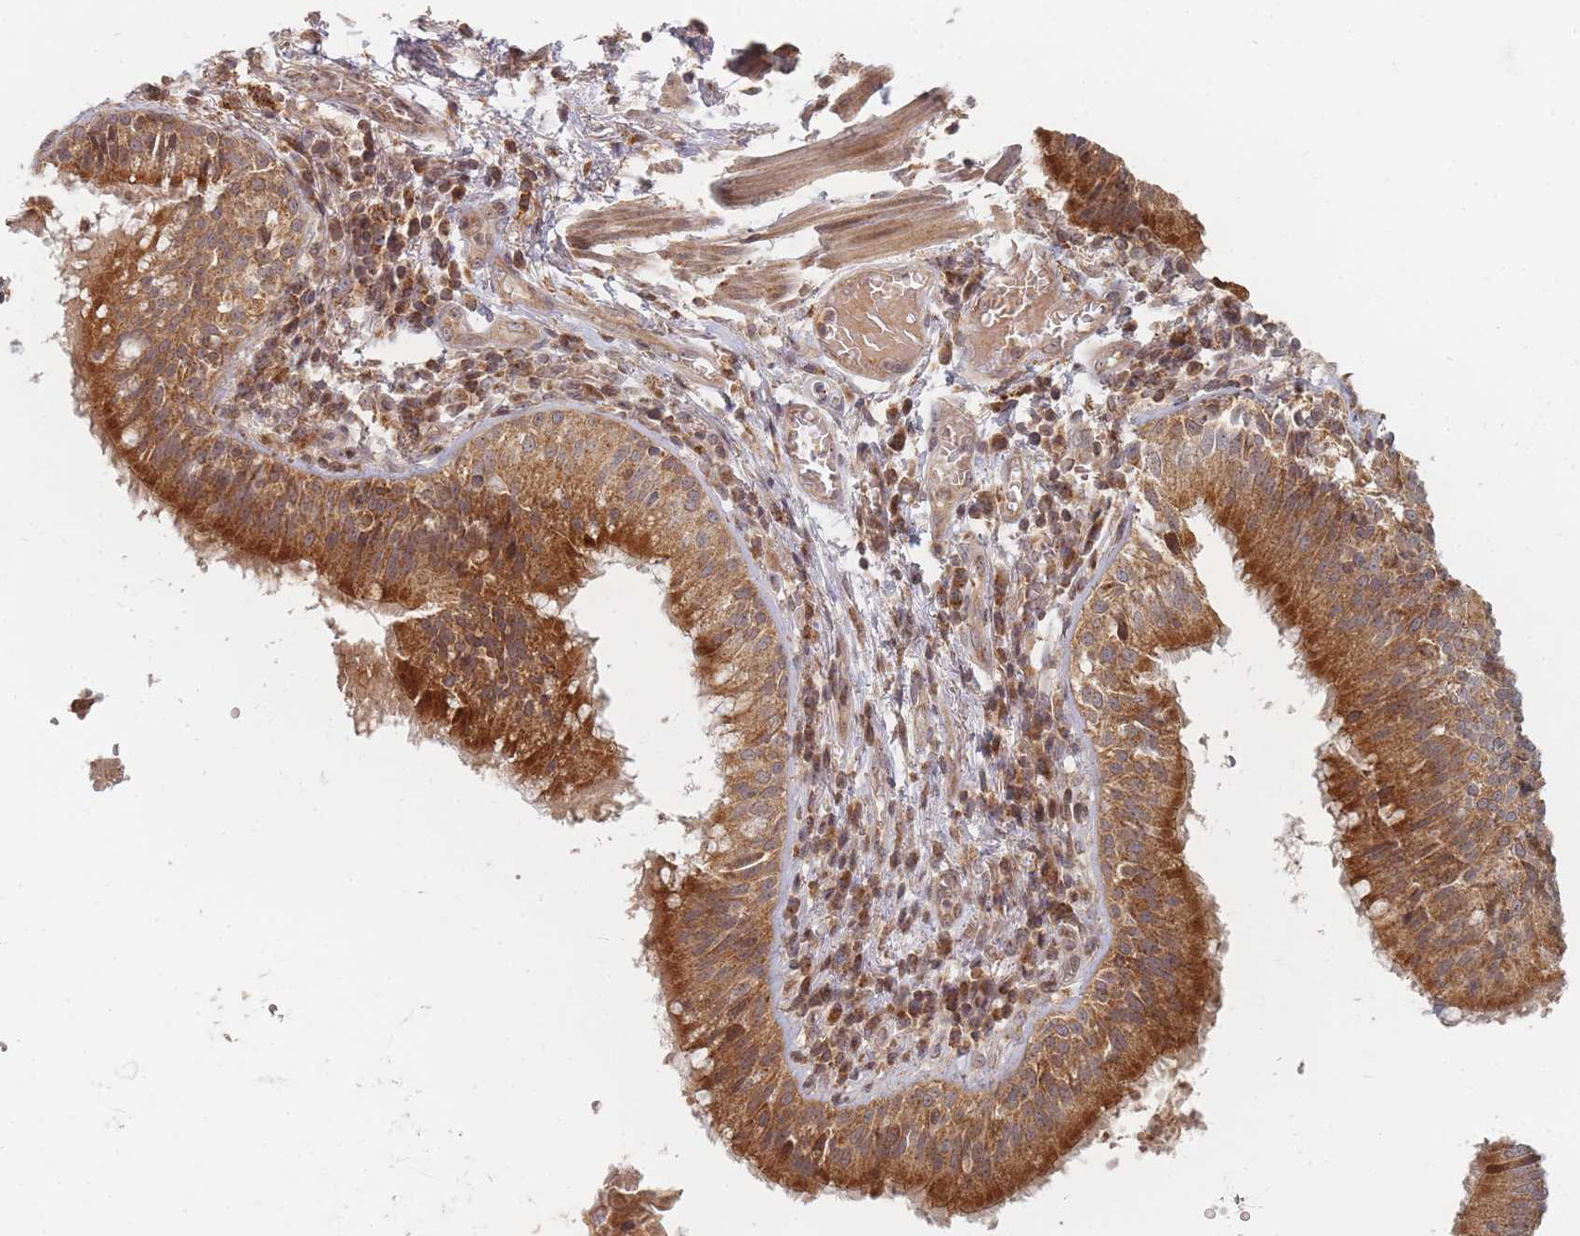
{"staining": {"intensity": "moderate", "quantity": ">75%", "location": "cytoplasmic/membranous"}, "tissue": "soft tissue", "cell_type": "Fibroblasts", "image_type": "normal", "snomed": [{"axis": "morphology", "description": "Normal tissue, NOS"}, {"axis": "topography", "description": "Cartilage tissue"}, {"axis": "topography", "description": "Bronchus"}], "caption": "Human soft tissue stained for a protein (brown) reveals moderate cytoplasmic/membranous positive staining in approximately >75% of fibroblasts.", "gene": "RADX", "patient": {"sex": "male", "age": 56}}